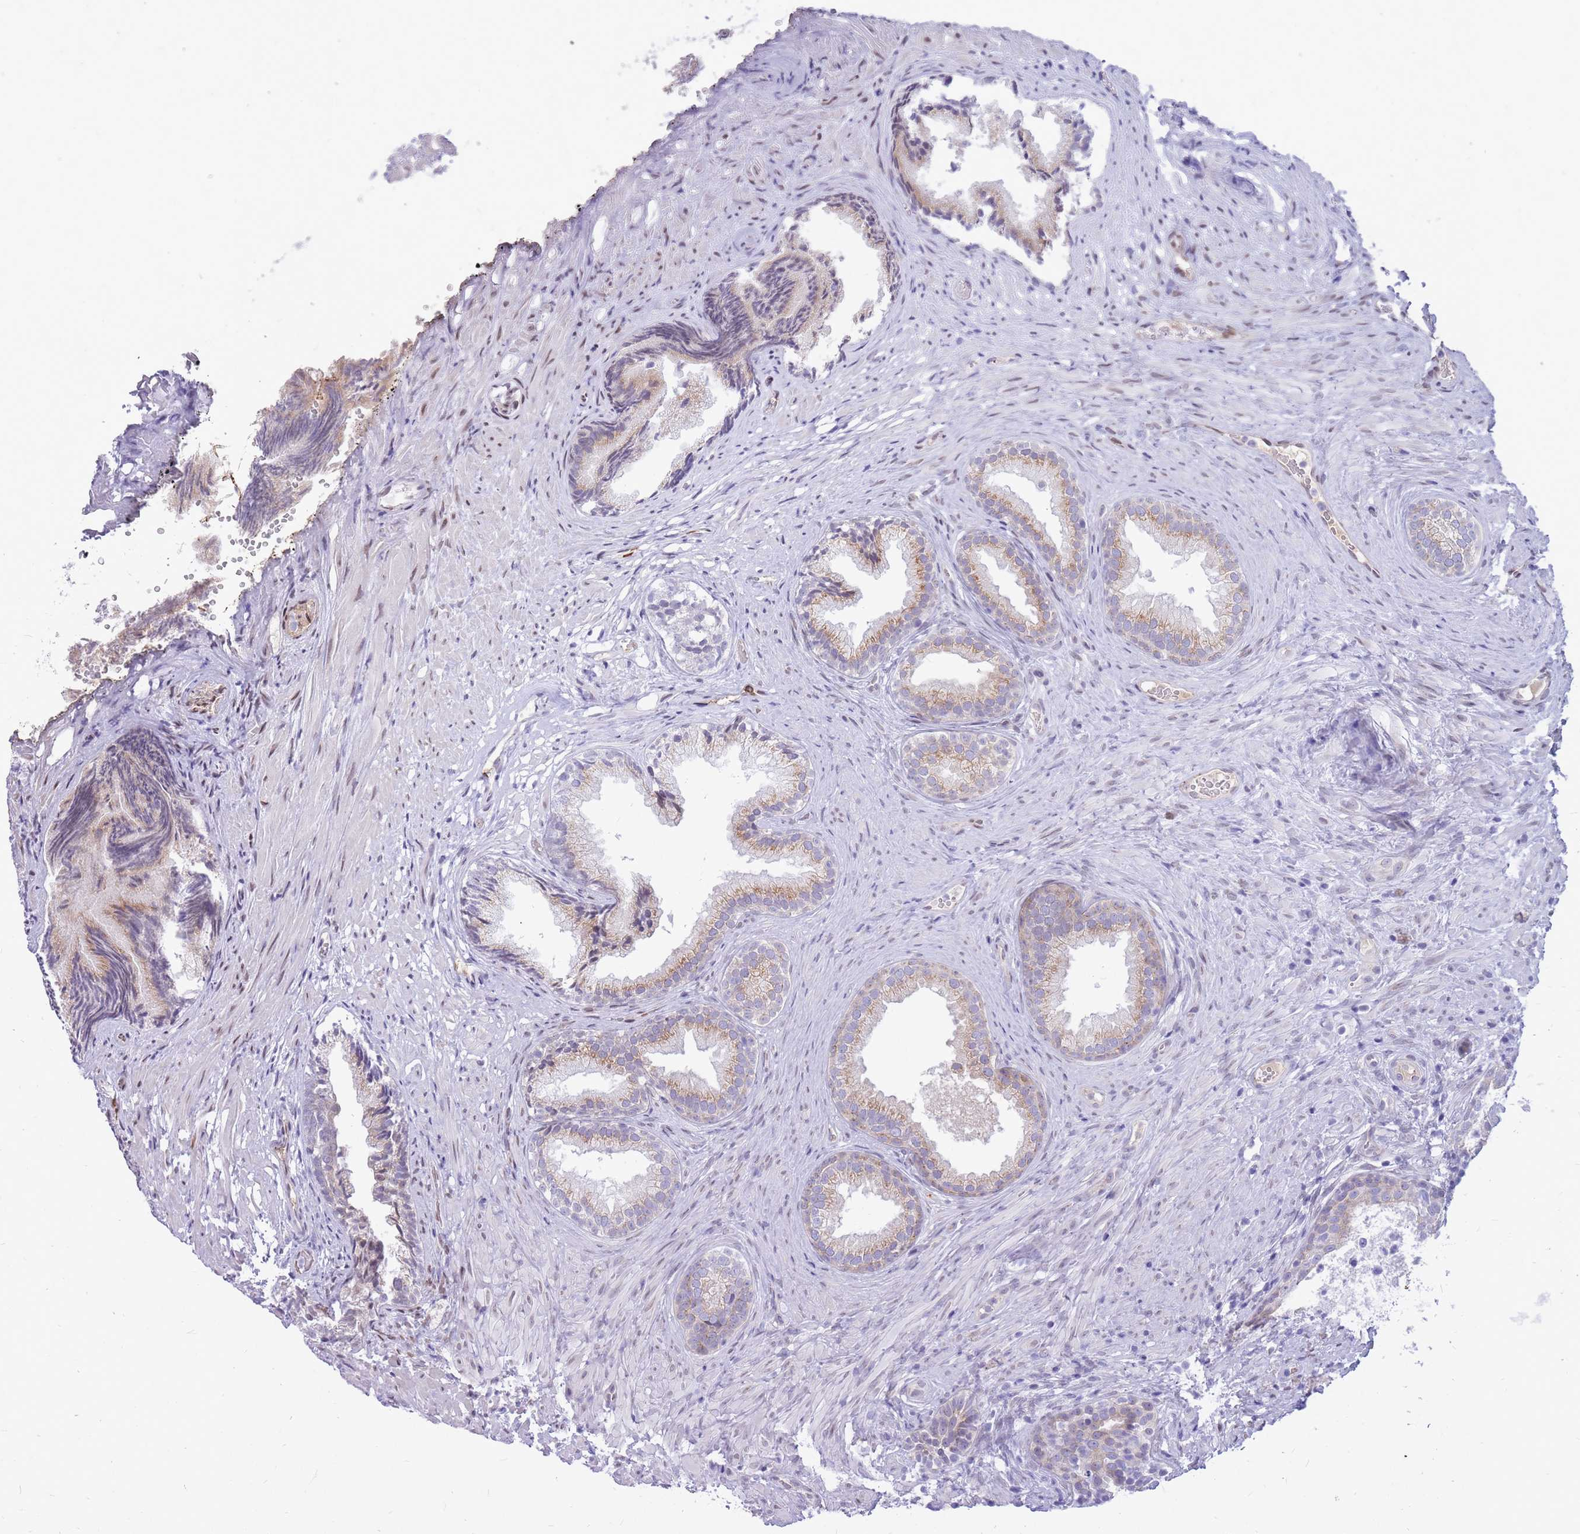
{"staining": {"intensity": "moderate", "quantity": "25%-75%", "location": "cytoplasmic/membranous"}, "tissue": "prostate", "cell_type": "Glandular cells", "image_type": "normal", "snomed": [{"axis": "morphology", "description": "Normal tissue, NOS"}, {"axis": "topography", "description": "Prostate"}], "caption": "Immunohistochemistry (IHC) of benign prostate displays medium levels of moderate cytoplasmic/membranous positivity in about 25%-75% of glandular cells. (DAB (3,3'-diaminobenzidine) IHC, brown staining for protein, blue staining for nuclei).", "gene": "HOOK2", "patient": {"sex": "male", "age": 76}}